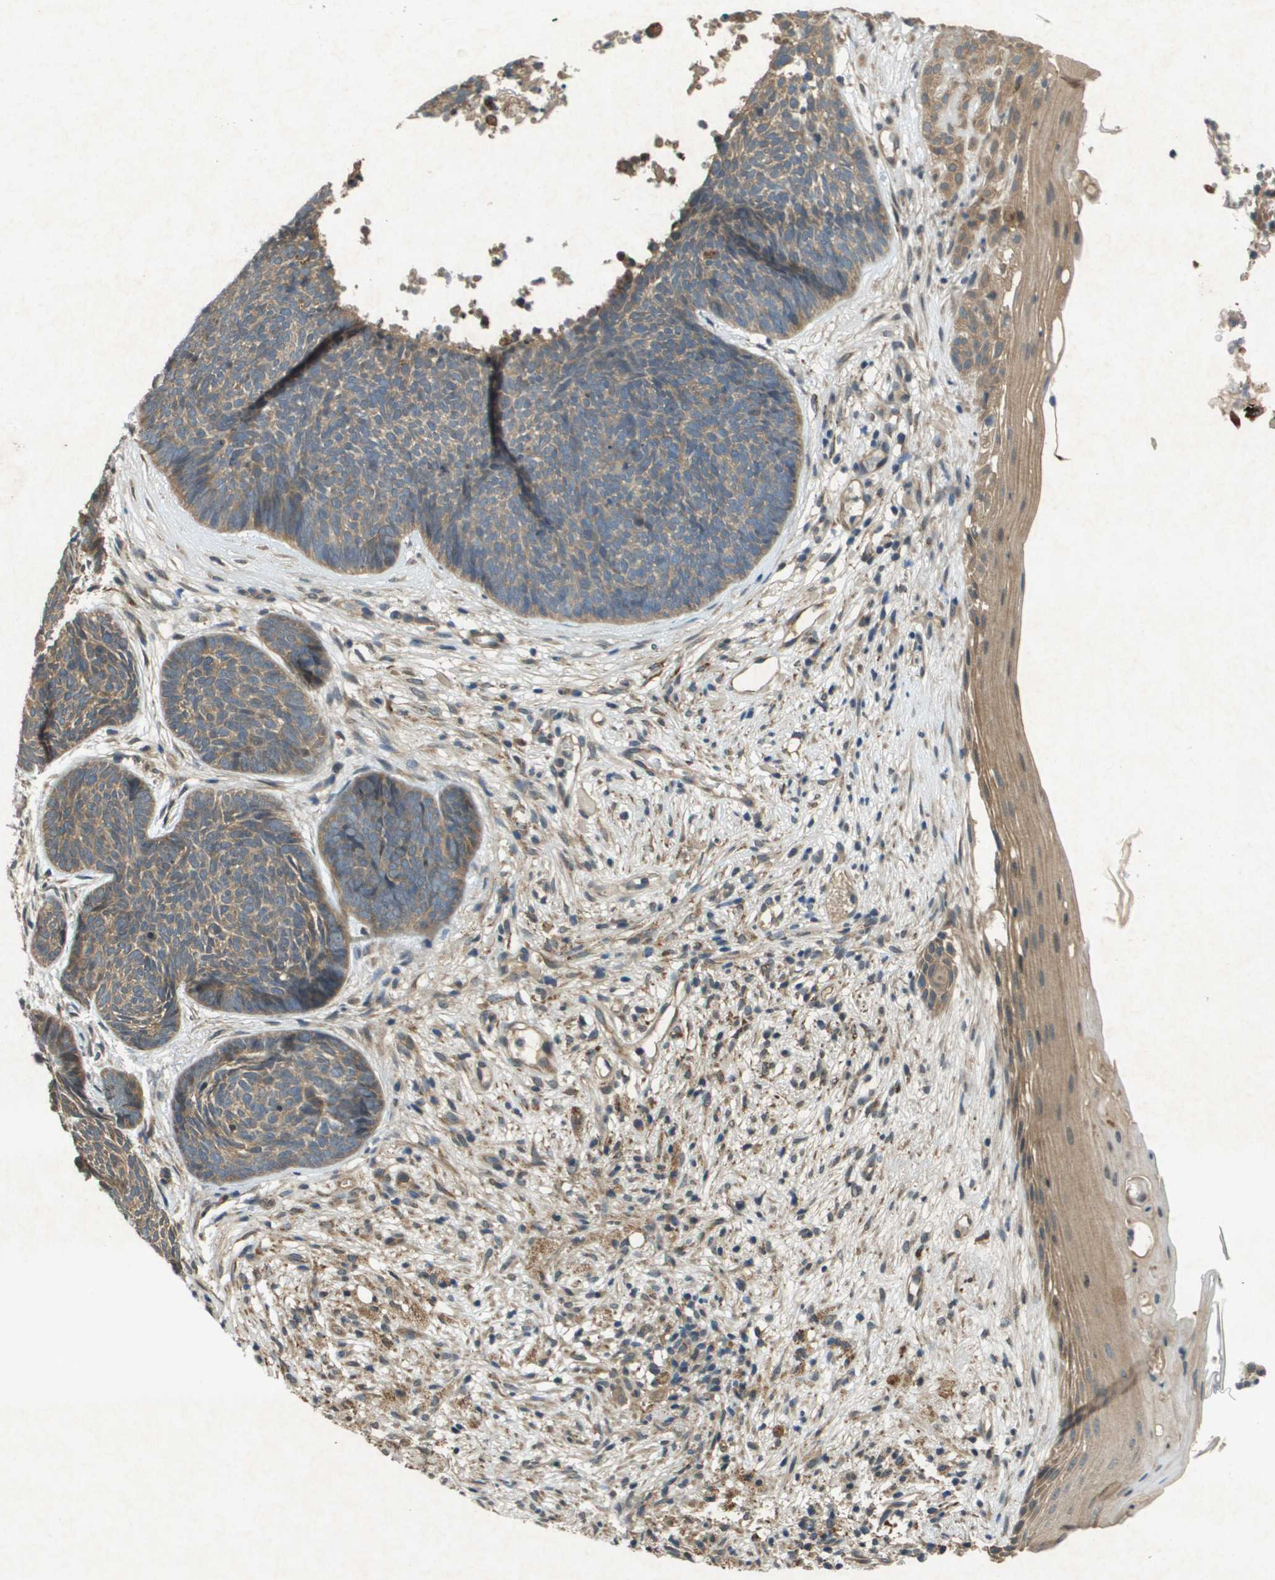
{"staining": {"intensity": "weak", "quantity": ">75%", "location": "cytoplasmic/membranous"}, "tissue": "skin cancer", "cell_type": "Tumor cells", "image_type": "cancer", "snomed": [{"axis": "morphology", "description": "Basal cell carcinoma"}, {"axis": "topography", "description": "Skin"}], "caption": "This image shows immunohistochemistry staining of skin cancer, with low weak cytoplasmic/membranous positivity in approximately >75% of tumor cells.", "gene": "CDKN2C", "patient": {"sex": "female", "age": 70}}